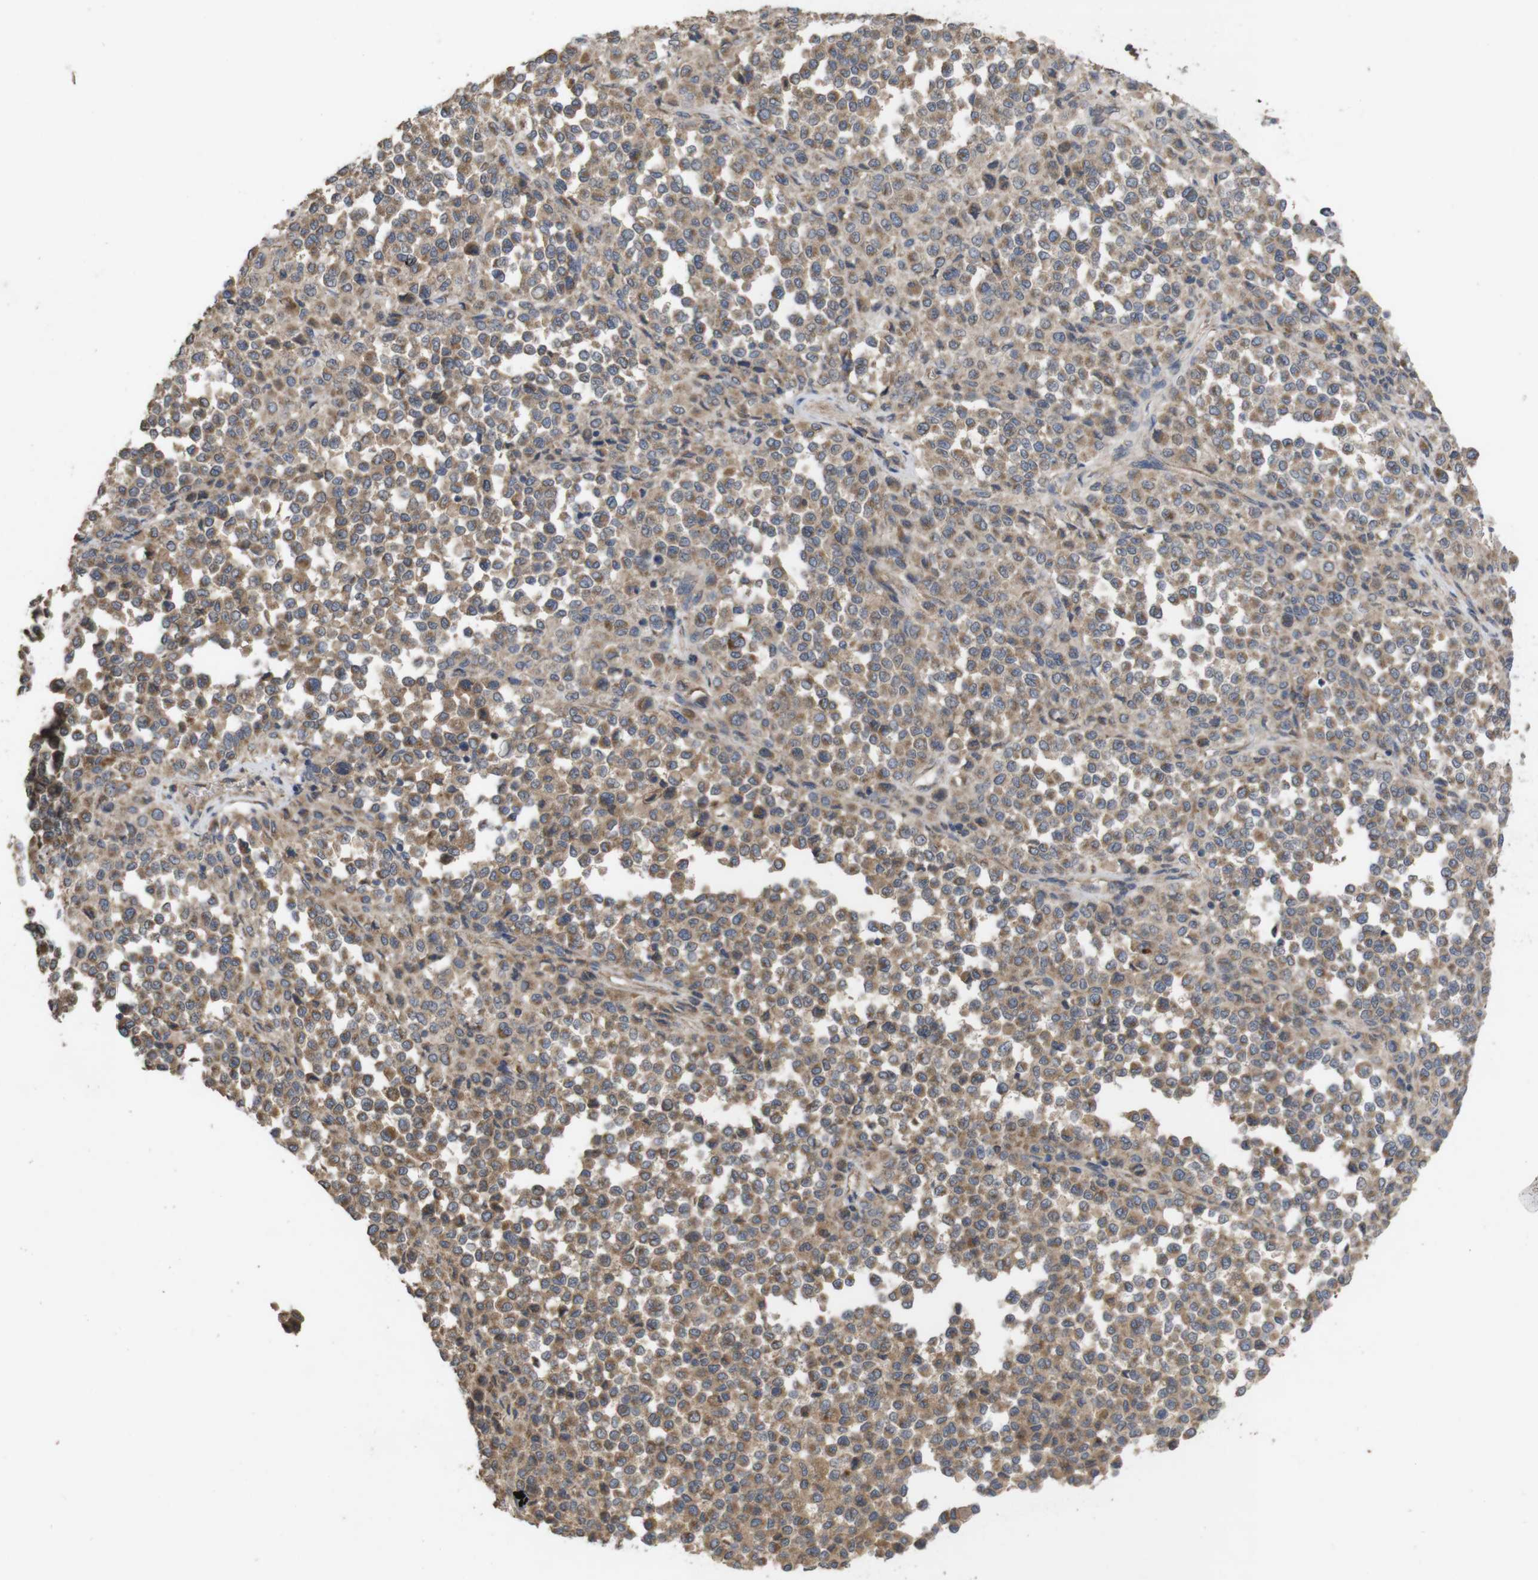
{"staining": {"intensity": "weak", "quantity": ">75%", "location": "cytoplasmic/membranous"}, "tissue": "melanoma", "cell_type": "Tumor cells", "image_type": "cancer", "snomed": [{"axis": "morphology", "description": "Malignant melanoma, Metastatic site"}, {"axis": "topography", "description": "Pancreas"}], "caption": "Tumor cells demonstrate low levels of weak cytoplasmic/membranous positivity in approximately >75% of cells in malignant melanoma (metastatic site).", "gene": "KCNS3", "patient": {"sex": "female", "age": 30}}